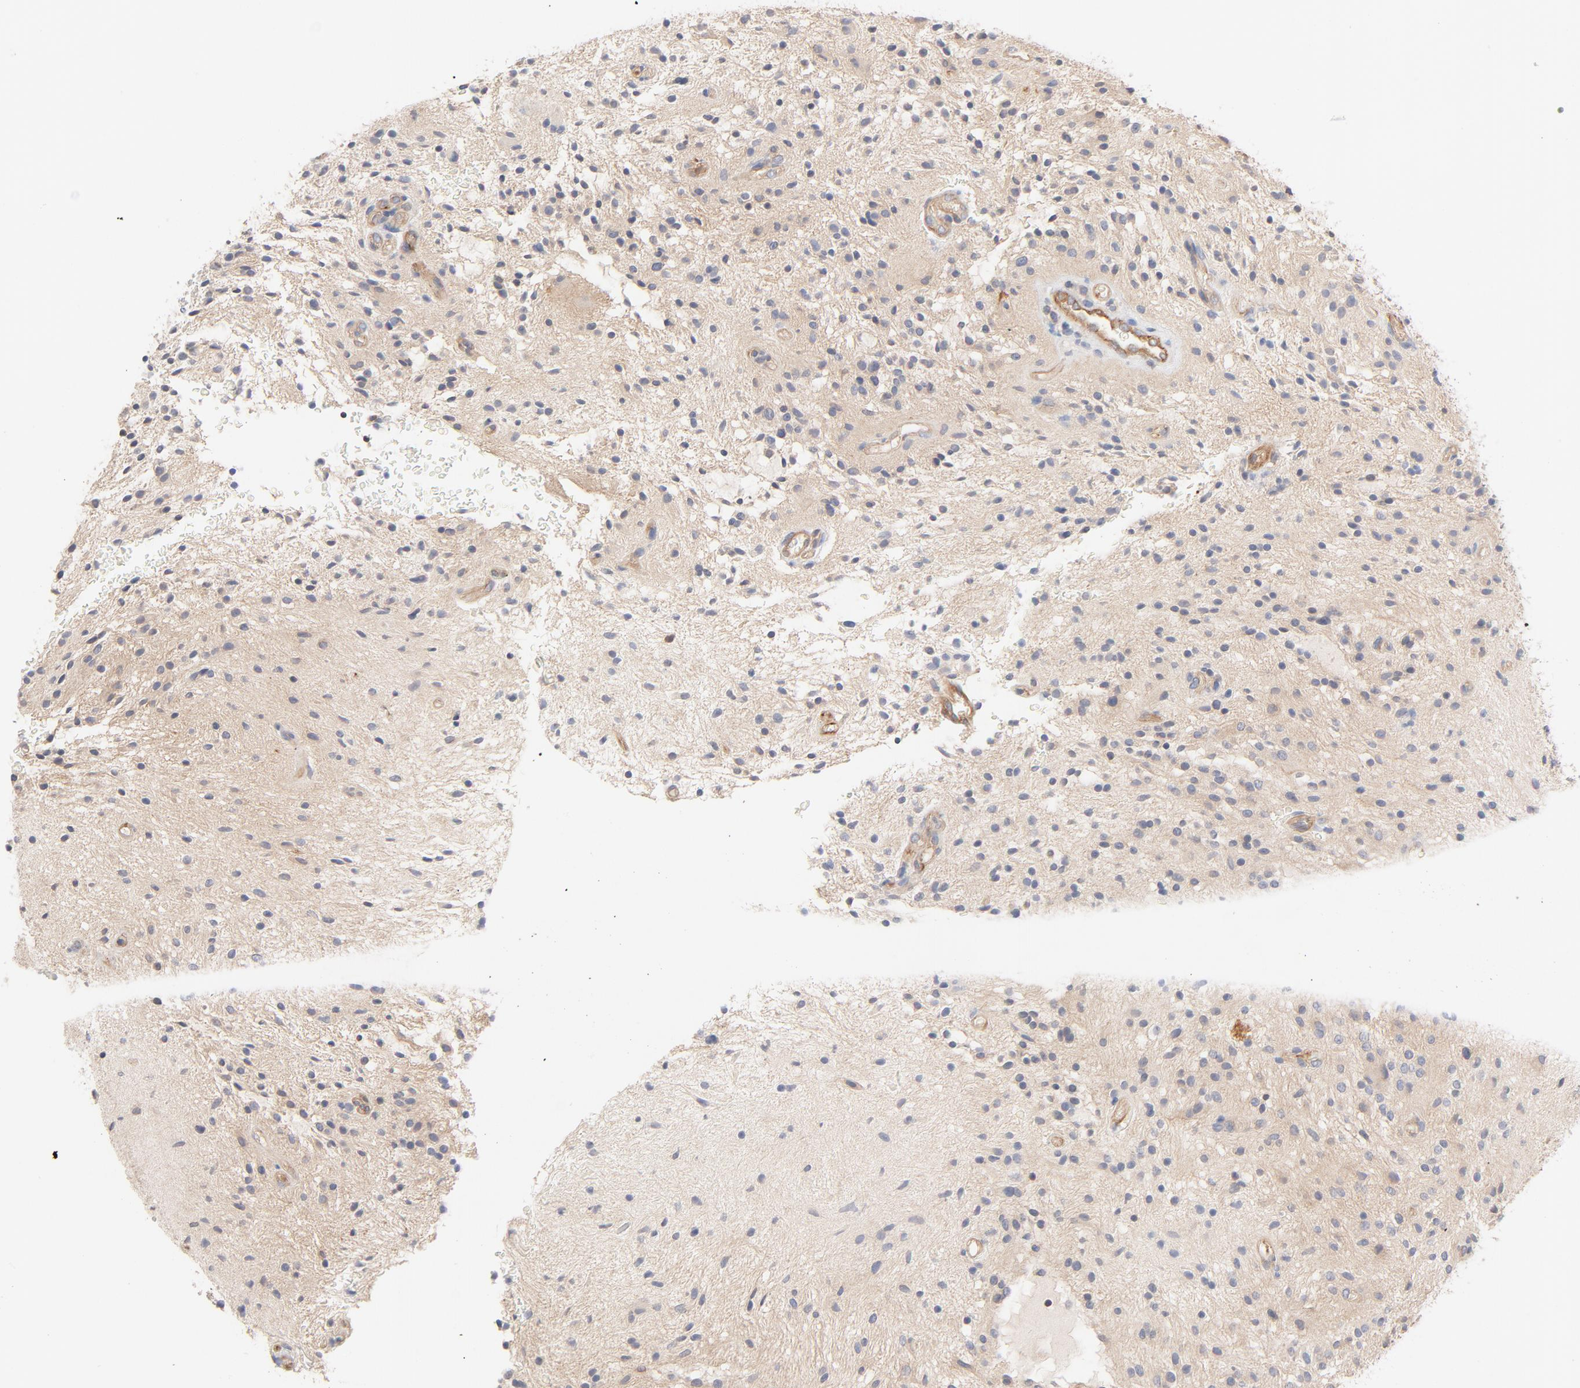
{"staining": {"intensity": "negative", "quantity": "none", "location": "none"}, "tissue": "glioma", "cell_type": "Tumor cells", "image_type": "cancer", "snomed": [{"axis": "morphology", "description": "Glioma, malignant, NOS"}, {"axis": "topography", "description": "Cerebellum"}], "caption": "There is no significant expression in tumor cells of glioma.", "gene": "STRN3", "patient": {"sex": "female", "age": 10}}